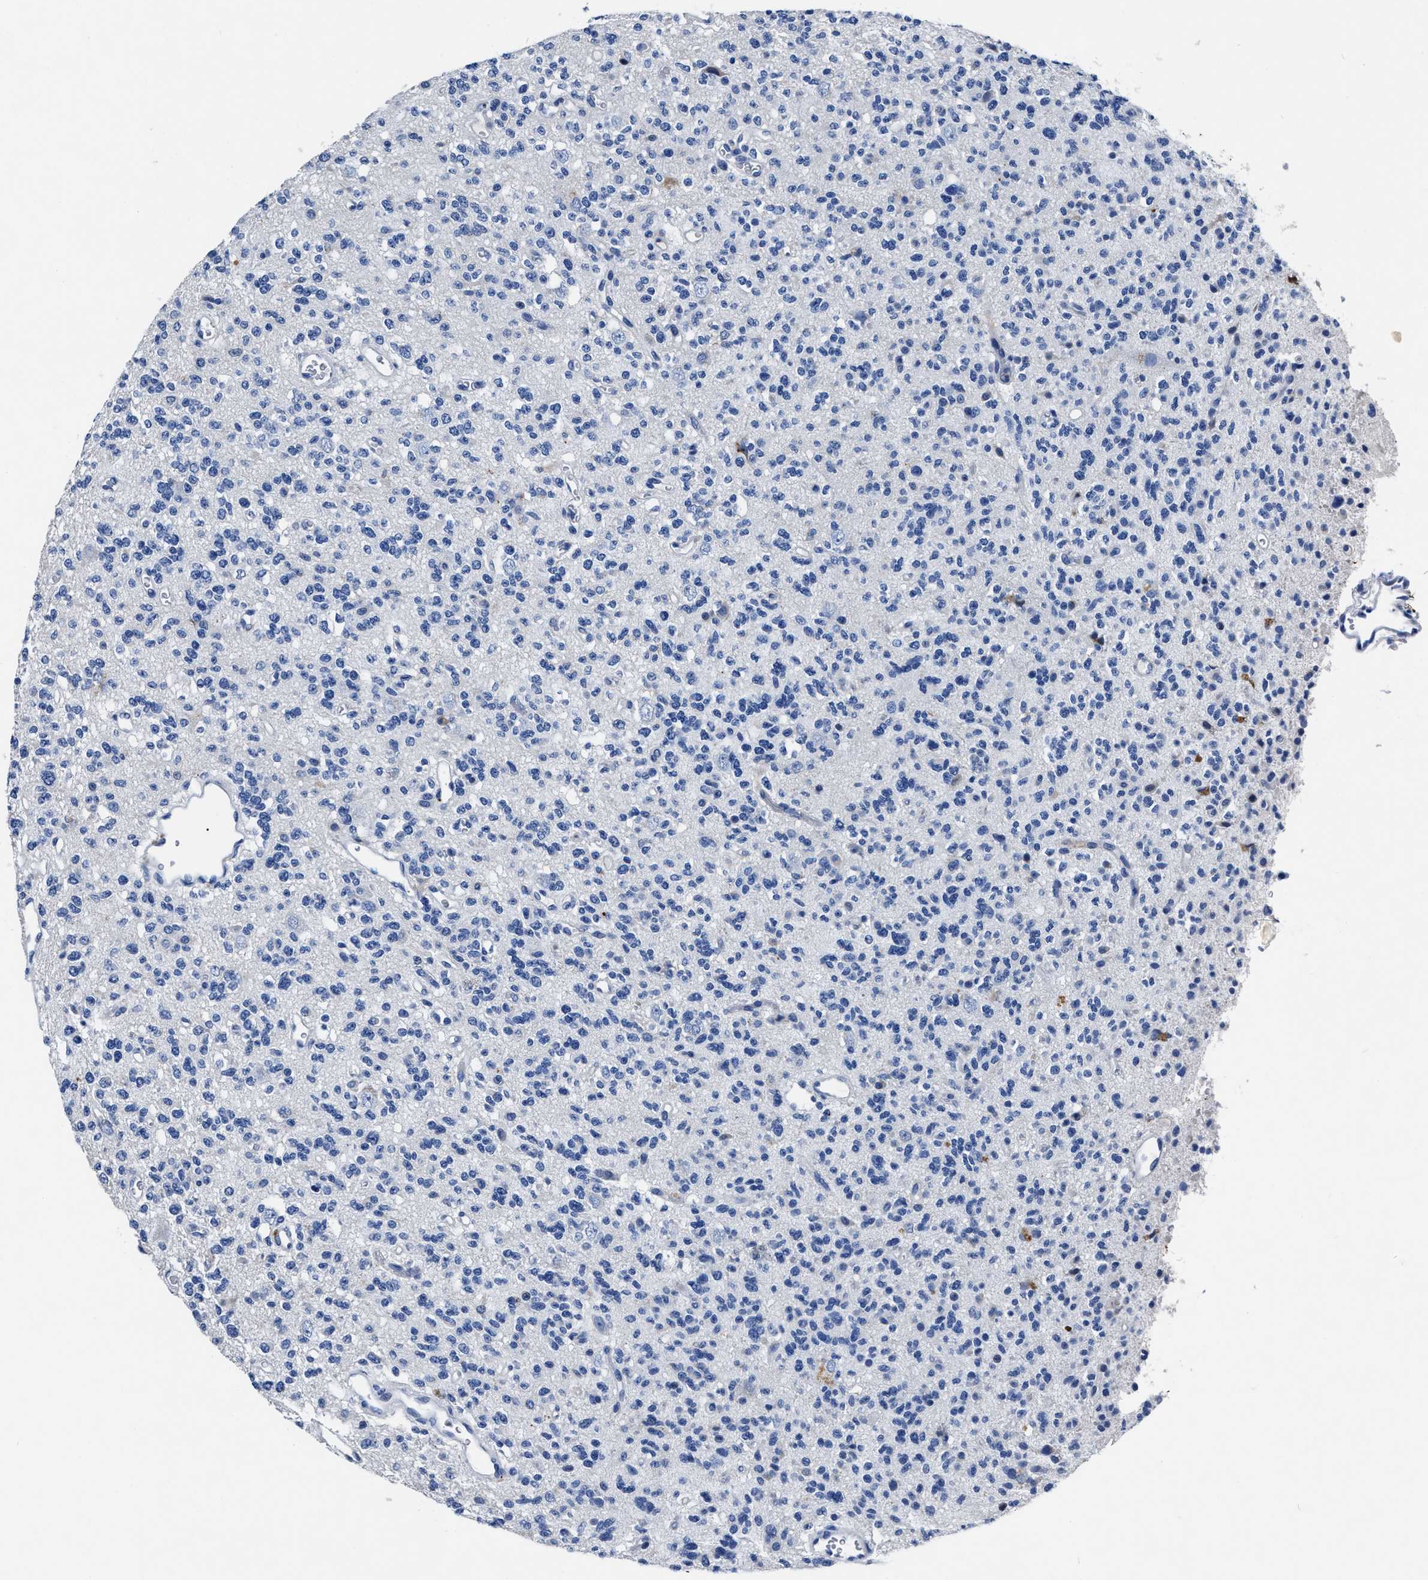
{"staining": {"intensity": "negative", "quantity": "none", "location": "none"}, "tissue": "glioma", "cell_type": "Tumor cells", "image_type": "cancer", "snomed": [{"axis": "morphology", "description": "Glioma, malignant, Low grade"}, {"axis": "topography", "description": "Brain"}], "caption": "IHC histopathology image of neoplastic tissue: human glioma stained with DAB demonstrates no significant protein staining in tumor cells.", "gene": "OR10G3", "patient": {"sex": "male", "age": 38}}